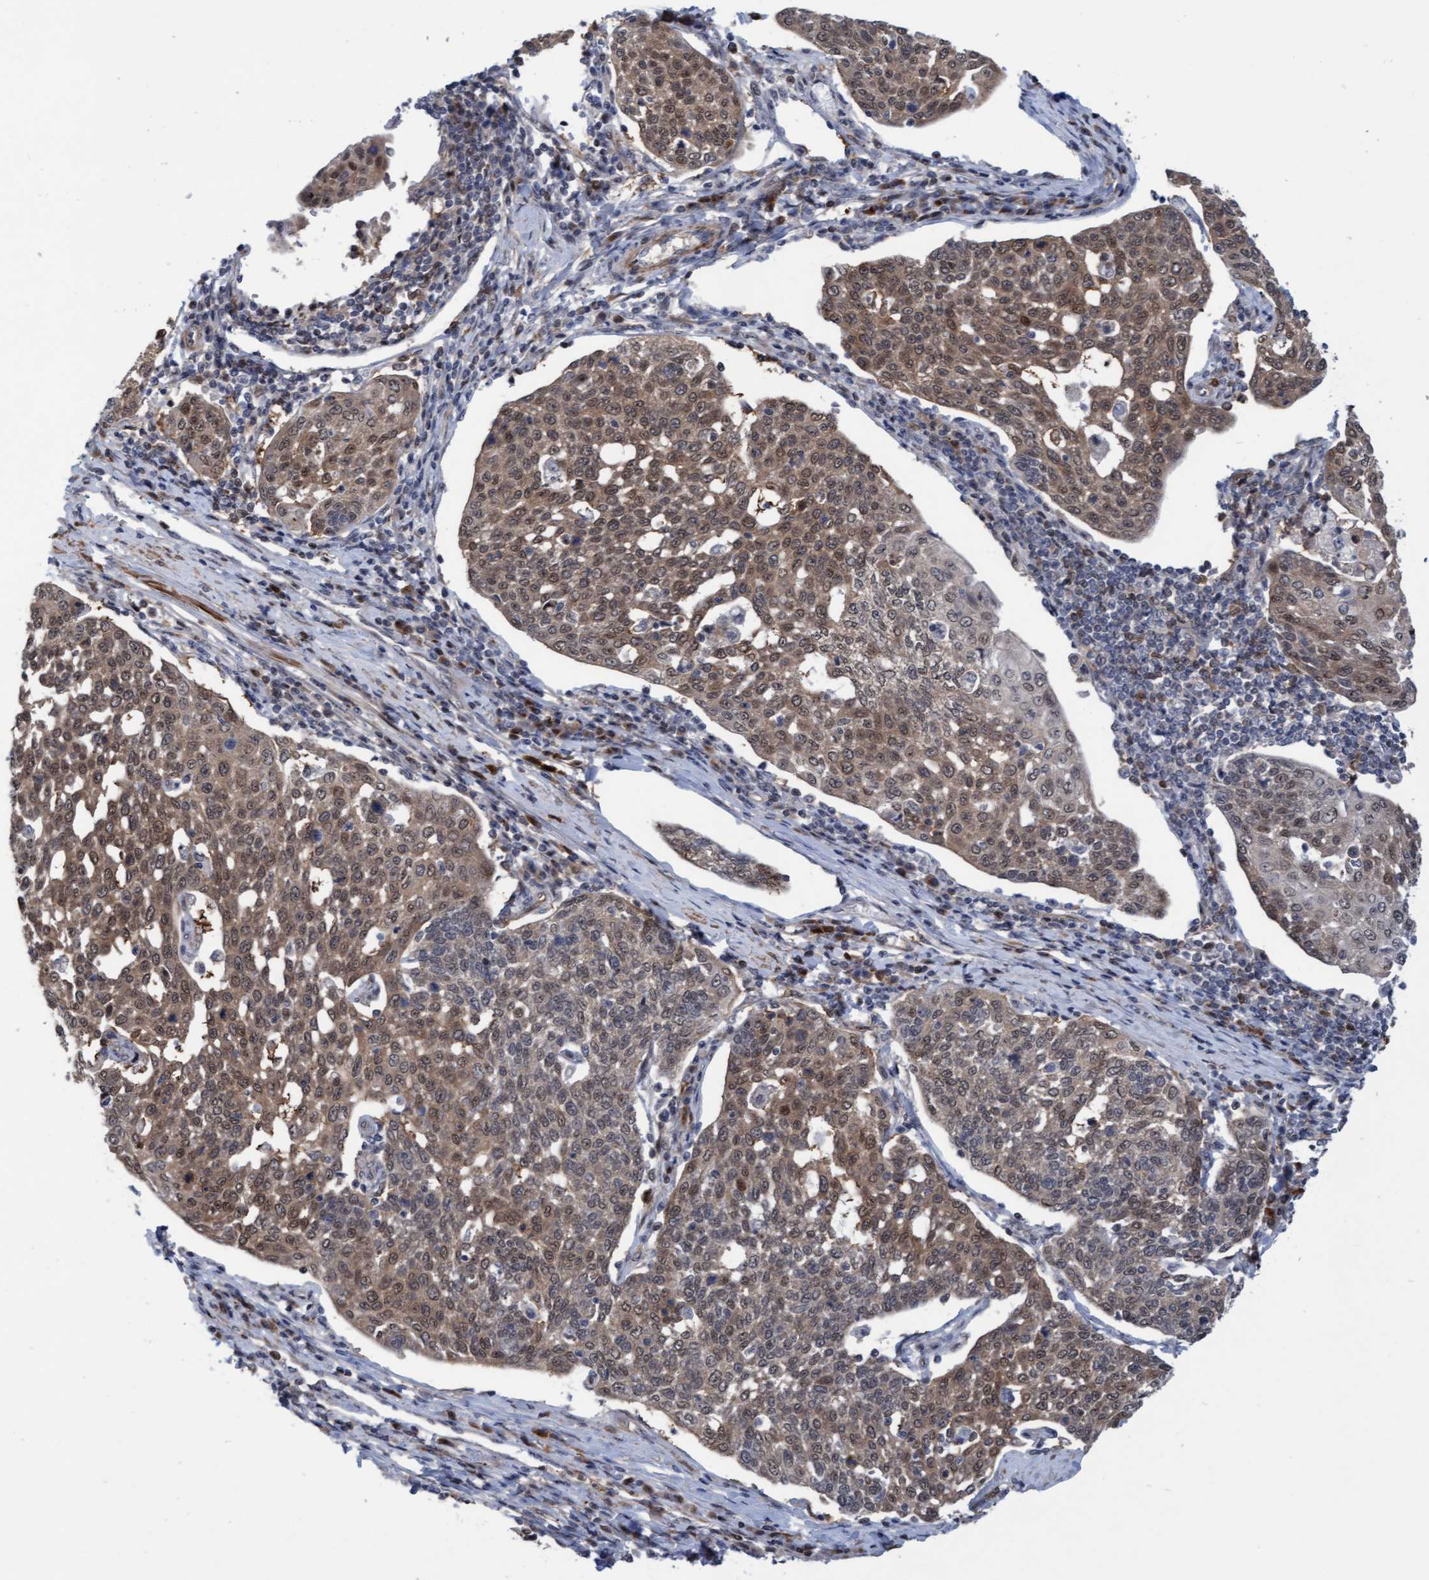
{"staining": {"intensity": "moderate", "quantity": ">75%", "location": "cytoplasmic/membranous,nuclear"}, "tissue": "cervical cancer", "cell_type": "Tumor cells", "image_type": "cancer", "snomed": [{"axis": "morphology", "description": "Squamous cell carcinoma, NOS"}, {"axis": "topography", "description": "Cervix"}], "caption": "Moderate cytoplasmic/membranous and nuclear staining for a protein is seen in about >75% of tumor cells of cervical cancer (squamous cell carcinoma) using immunohistochemistry.", "gene": "RAP1GAP2", "patient": {"sex": "female", "age": 34}}